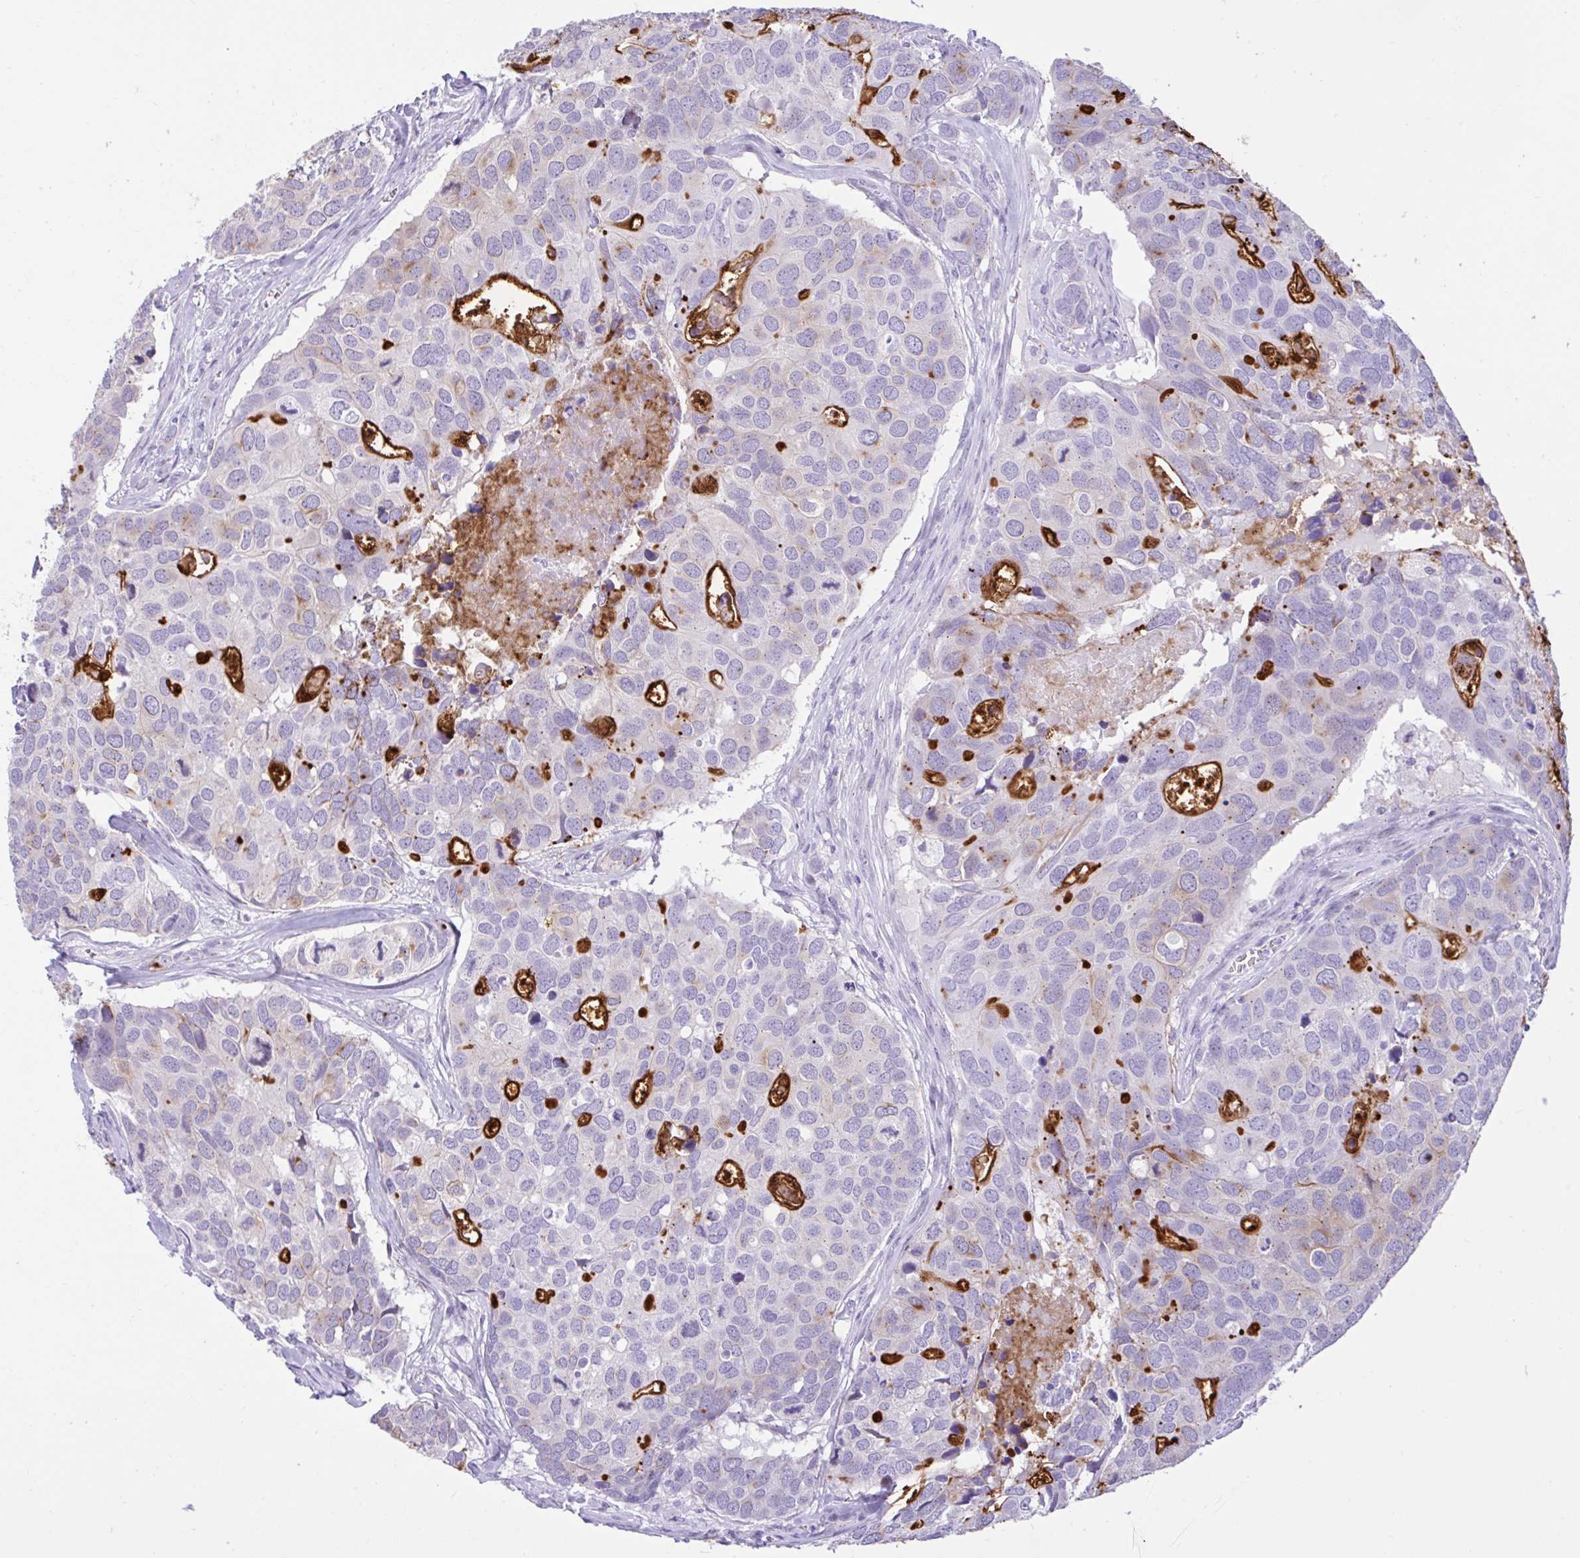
{"staining": {"intensity": "moderate", "quantity": "<25%", "location": "cytoplasmic/membranous"}, "tissue": "breast cancer", "cell_type": "Tumor cells", "image_type": "cancer", "snomed": [{"axis": "morphology", "description": "Duct carcinoma"}, {"axis": "topography", "description": "Breast"}], "caption": "Breast cancer stained for a protein (brown) displays moderate cytoplasmic/membranous positive expression in about <25% of tumor cells.", "gene": "REEP1", "patient": {"sex": "female", "age": 83}}